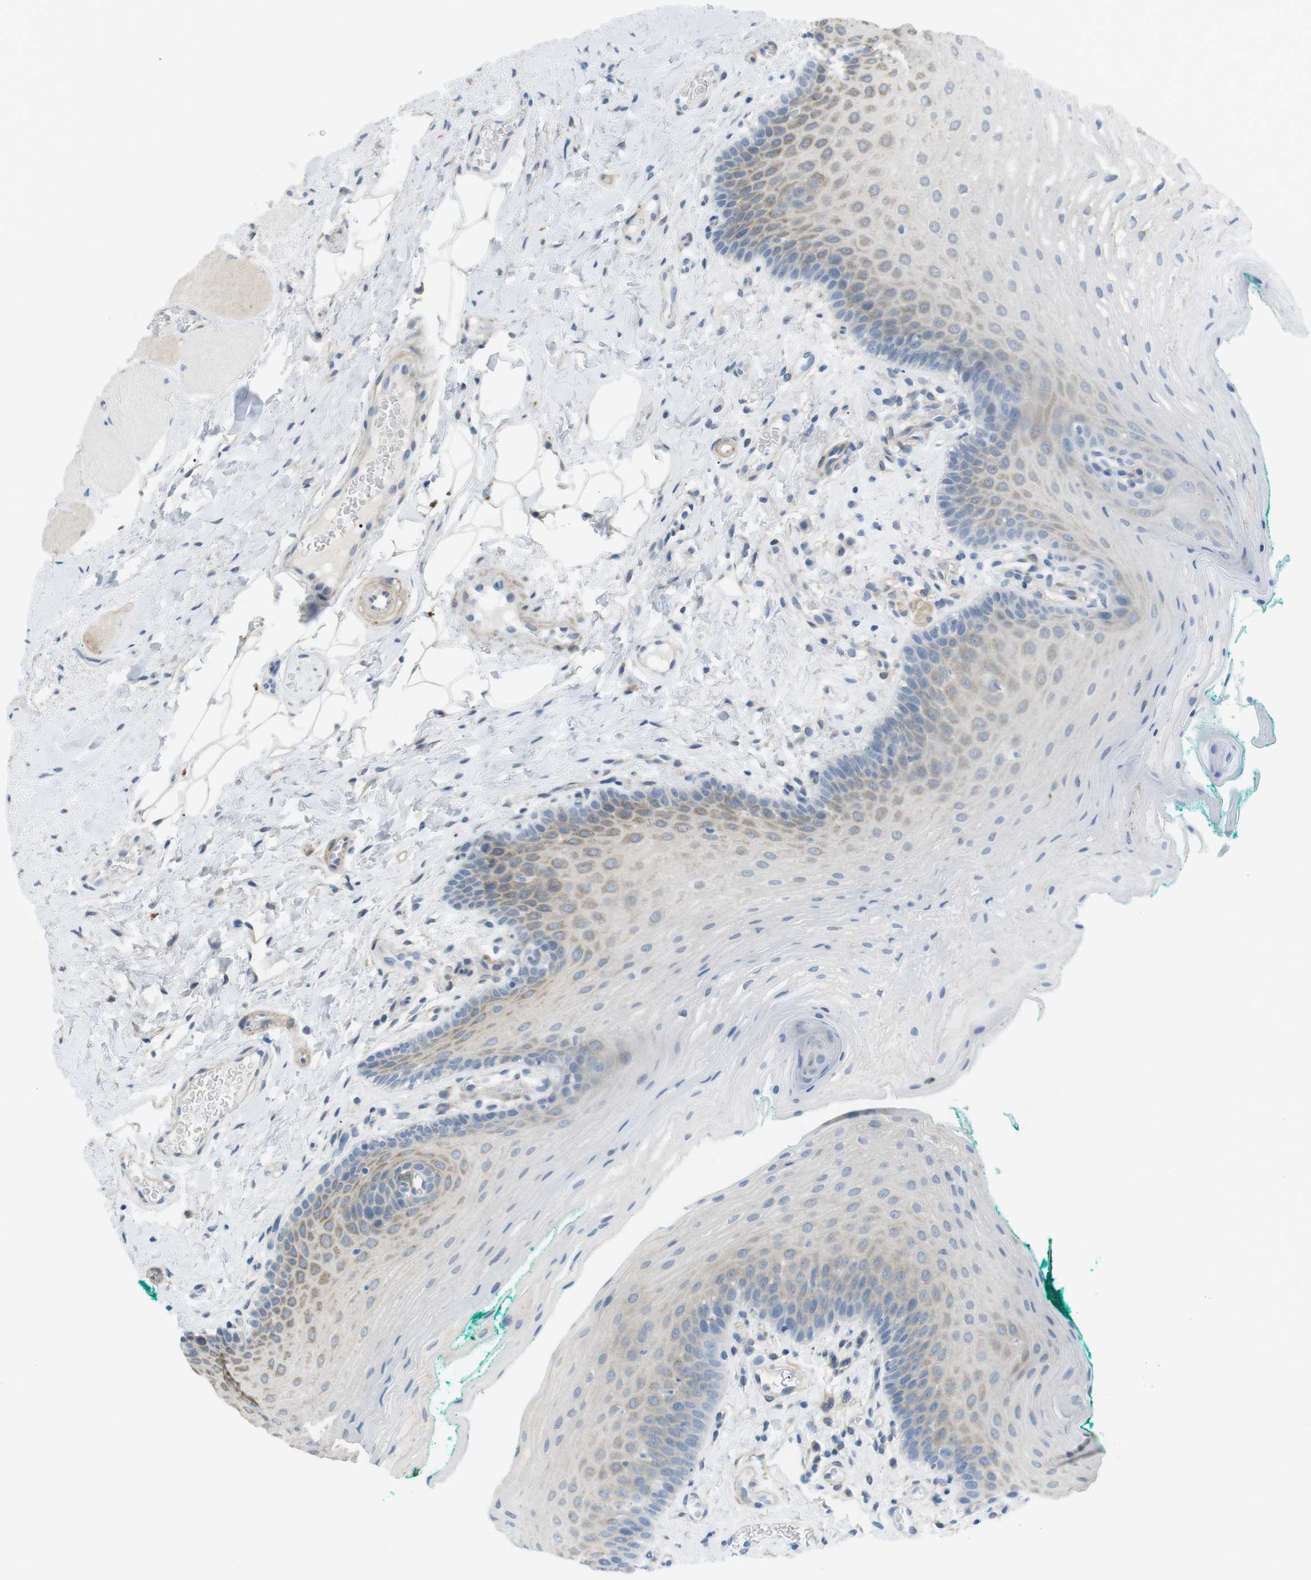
{"staining": {"intensity": "weak", "quantity": "25%-75%", "location": "cytoplasmic/membranous"}, "tissue": "oral mucosa", "cell_type": "Squamous epithelial cells", "image_type": "normal", "snomed": [{"axis": "morphology", "description": "Normal tissue, NOS"}, {"axis": "topography", "description": "Oral tissue"}], "caption": "An immunohistochemistry (IHC) image of unremarkable tissue is shown. Protein staining in brown labels weak cytoplasmic/membranous positivity in oral mucosa within squamous epithelial cells.", "gene": "KANK2", "patient": {"sex": "male", "age": 58}}